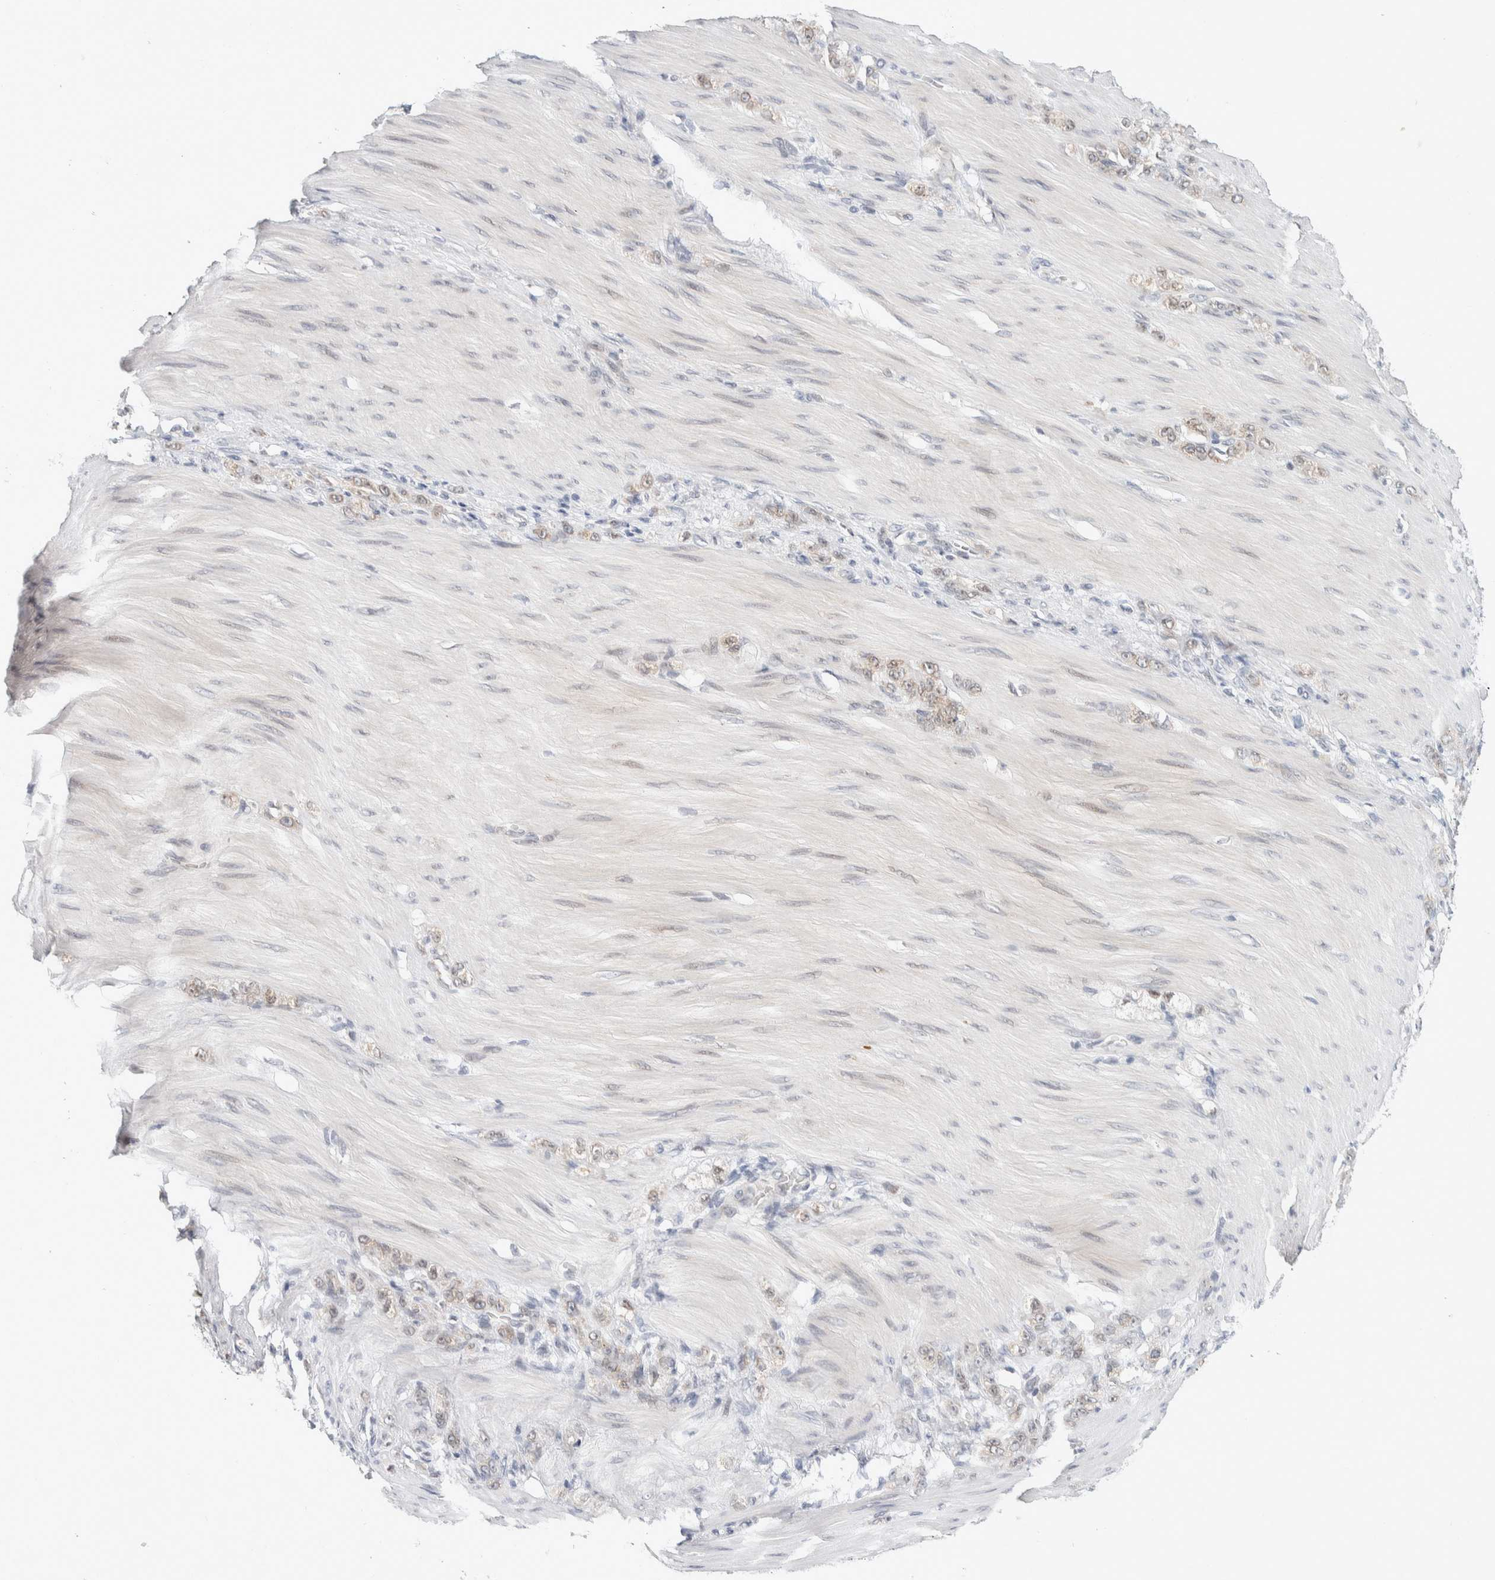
{"staining": {"intensity": "weak", "quantity": "25%-75%", "location": "cytoplasmic/membranous"}, "tissue": "stomach cancer", "cell_type": "Tumor cells", "image_type": "cancer", "snomed": [{"axis": "morphology", "description": "Normal tissue, NOS"}, {"axis": "morphology", "description": "Adenocarcinoma, NOS"}, {"axis": "topography", "description": "Stomach"}], "caption": "Immunohistochemistry (IHC) of stomach adenocarcinoma displays low levels of weak cytoplasmic/membranous staining in about 25%-75% of tumor cells.", "gene": "CRAT", "patient": {"sex": "male", "age": 82}}